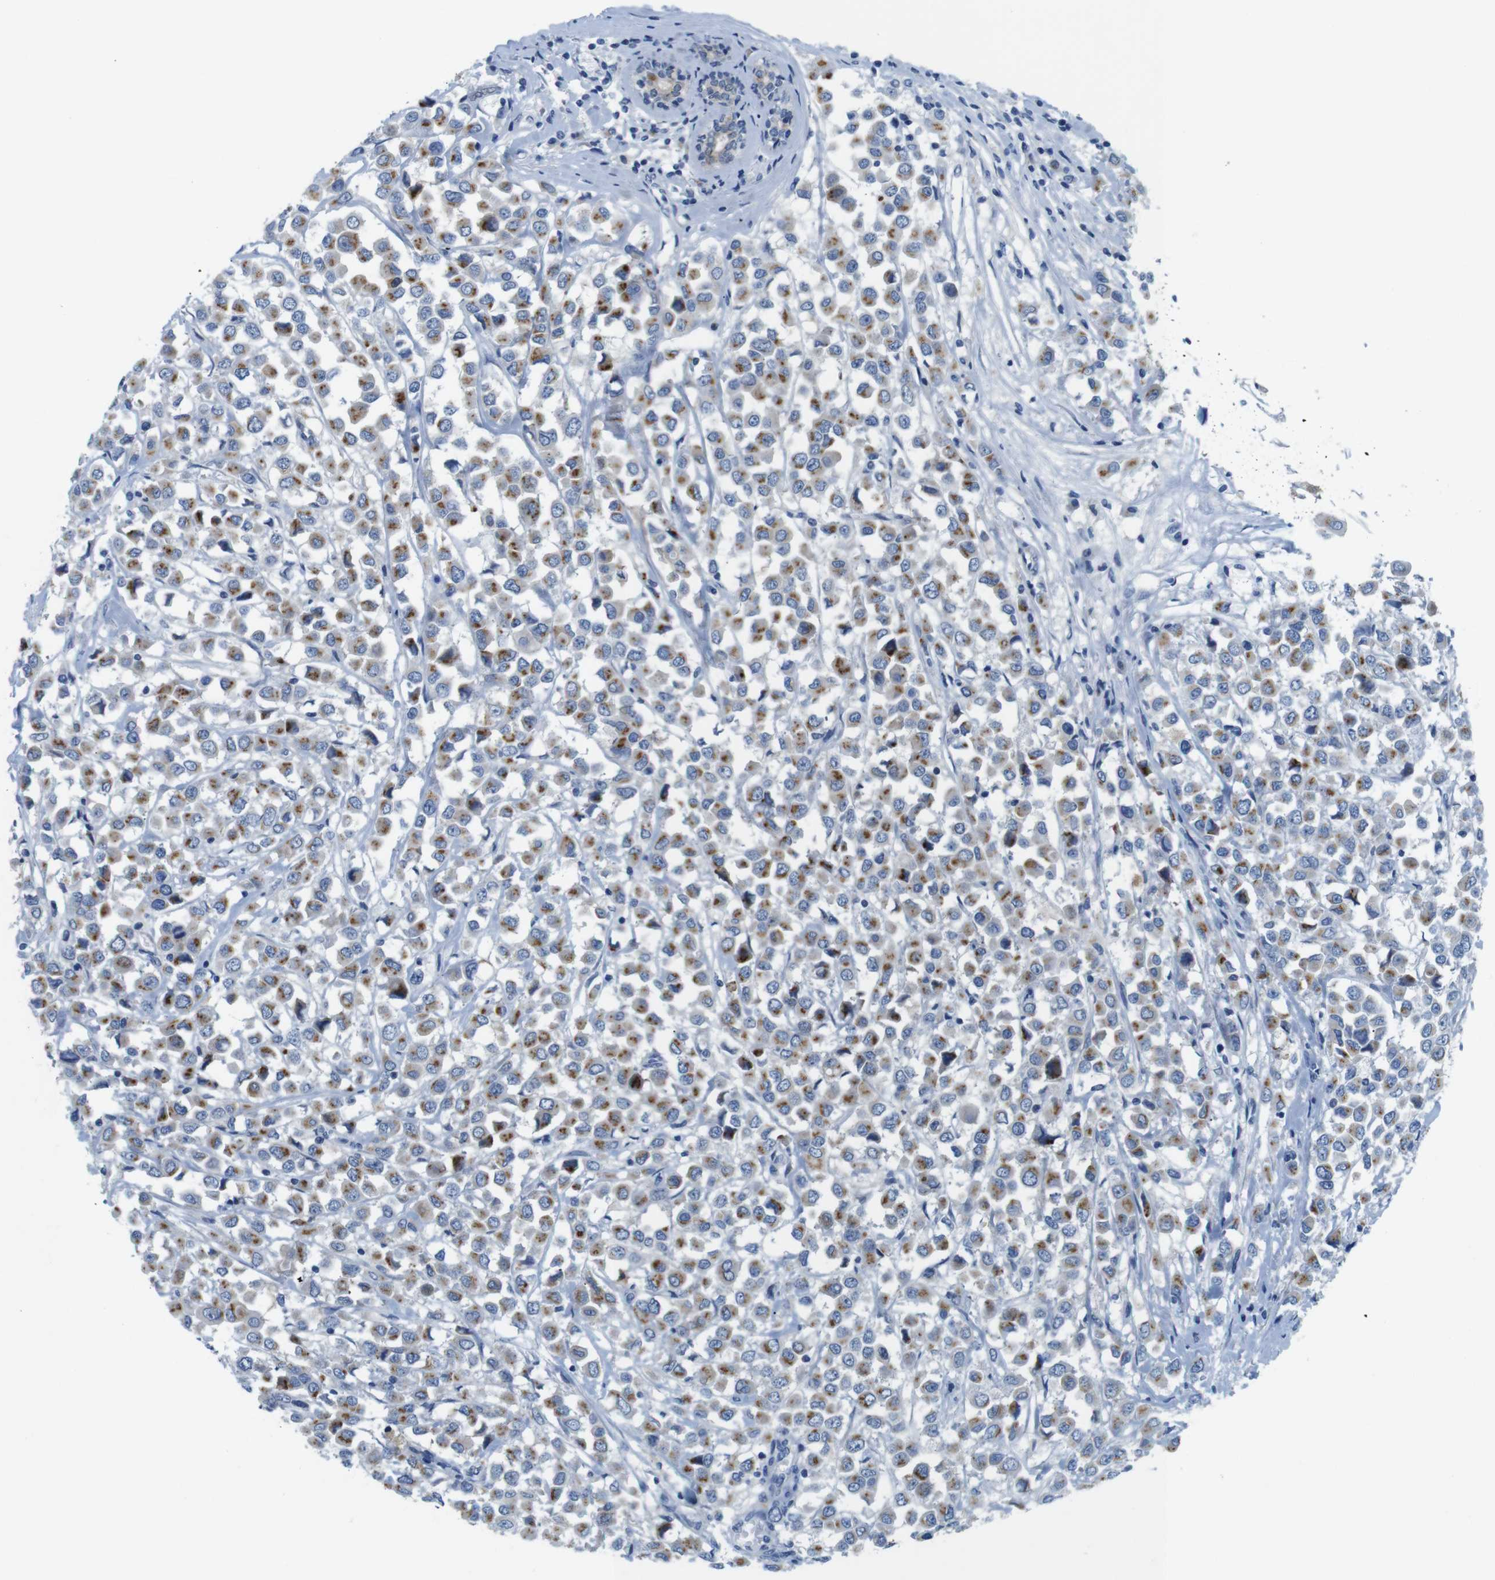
{"staining": {"intensity": "moderate", "quantity": ">75%", "location": "cytoplasmic/membranous"}, "tissue": "breast cancer", "cell_type": "Tumor cells", "image_type": "cancer", "snomed": [{"axis": "morphology", "description": "Duct carcinoma"}, {"axis": "topography", "description": "Breast"}], "caption": "IHC image of human breast cancer (infiltrating ductal carcinoma) stained for a protein (brown), which demonstrates medium levels of moderate cytoplasmic/membranous positivity in about >75% of tumor cells.", "gene": "GOLGA2", "patient": {"sex": "female", "age": 61}}